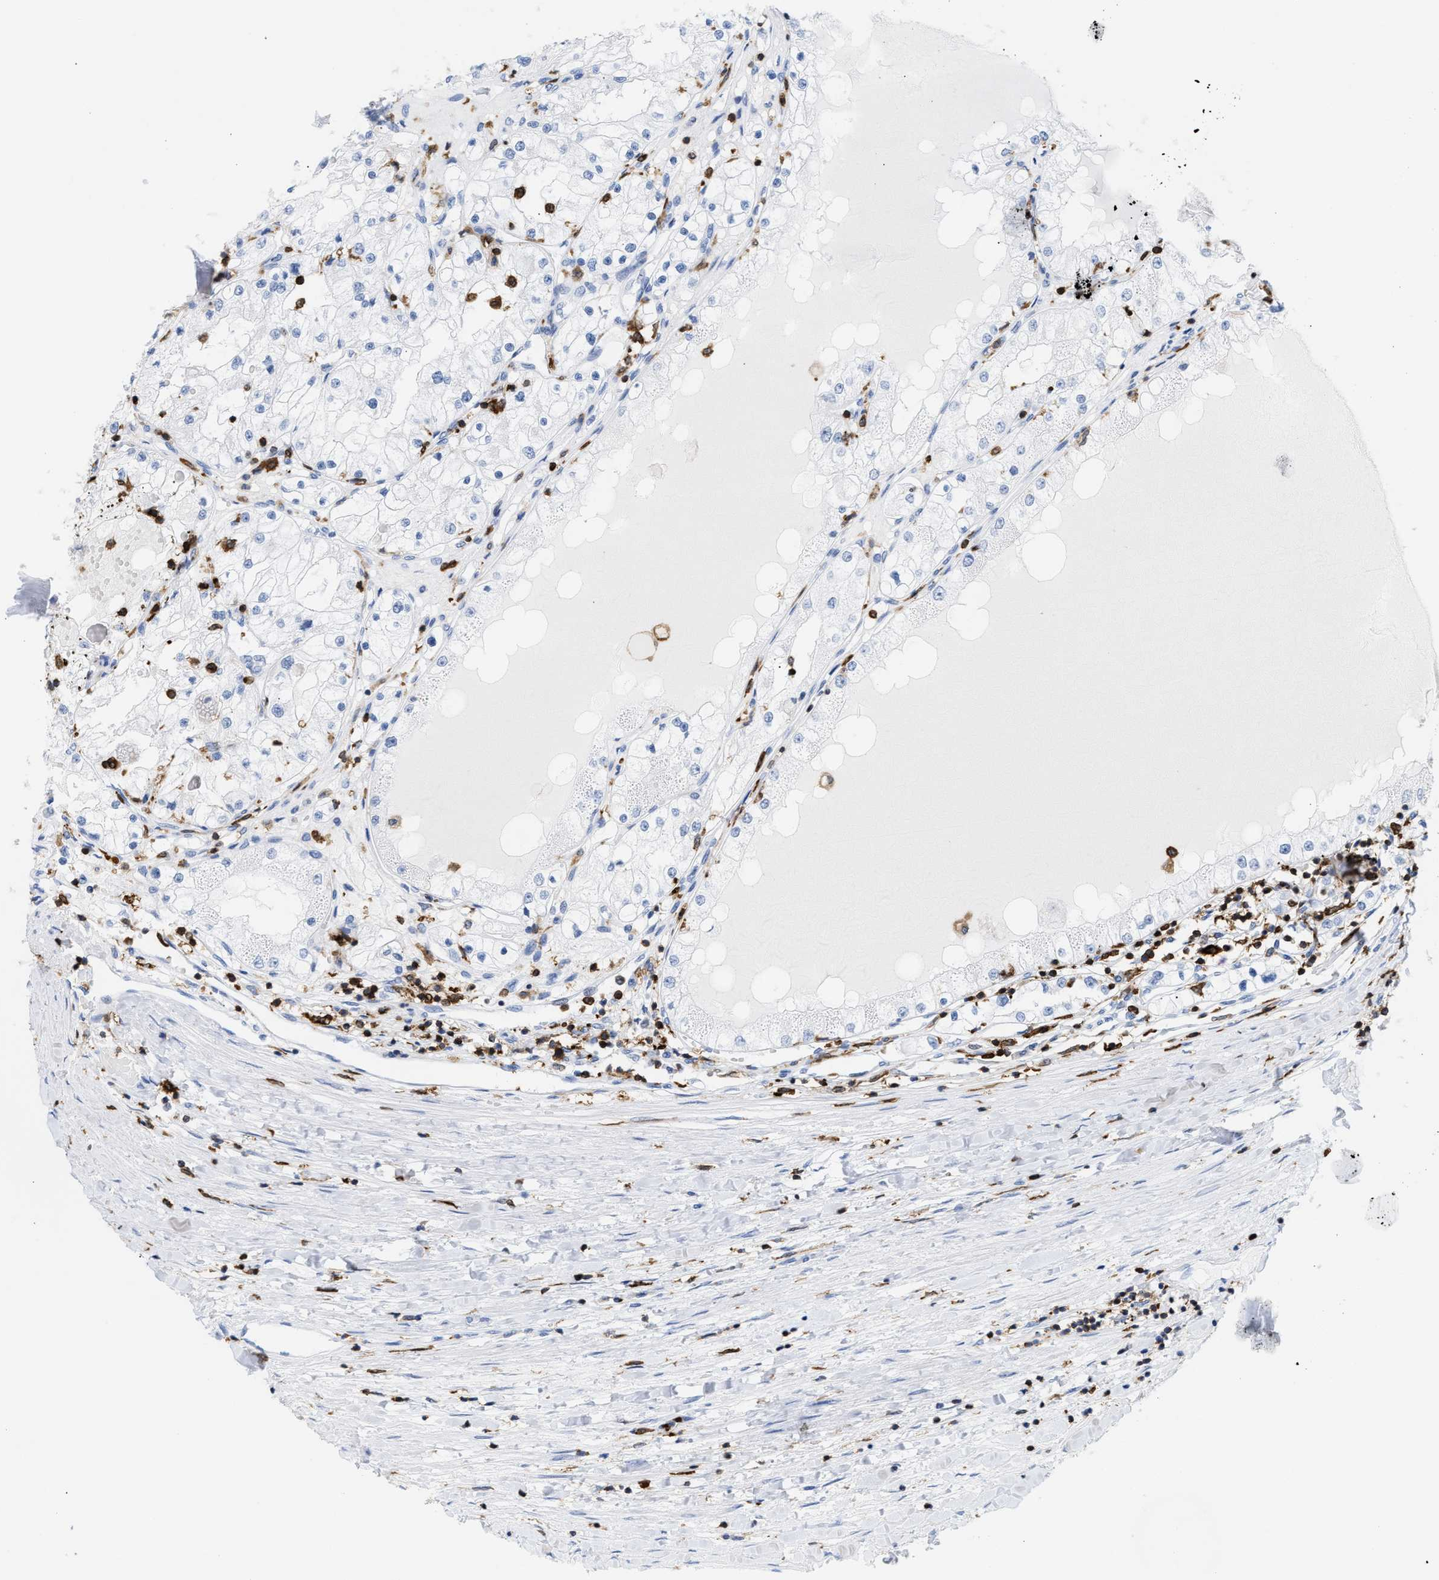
{"staining": {"intensity": "negative", "quantity": "none", "location": "none"}, "tissue": "renal cancer", "cell_type": "Tumor cells", "image_type": "cancer", "snomed": [{"axis": "morphology", "description": "Adenocarcinoma, NOS"}, {"axis": "topography", "description": "Kidney"}], "caption": "Immunohistochemistry (IHC) histopathology image of human renal cancer stained for a protein (brown), which displays no expression in tumor cells.", "gene": "LCP1", "patient": {"sex": "male", "age": 68}}